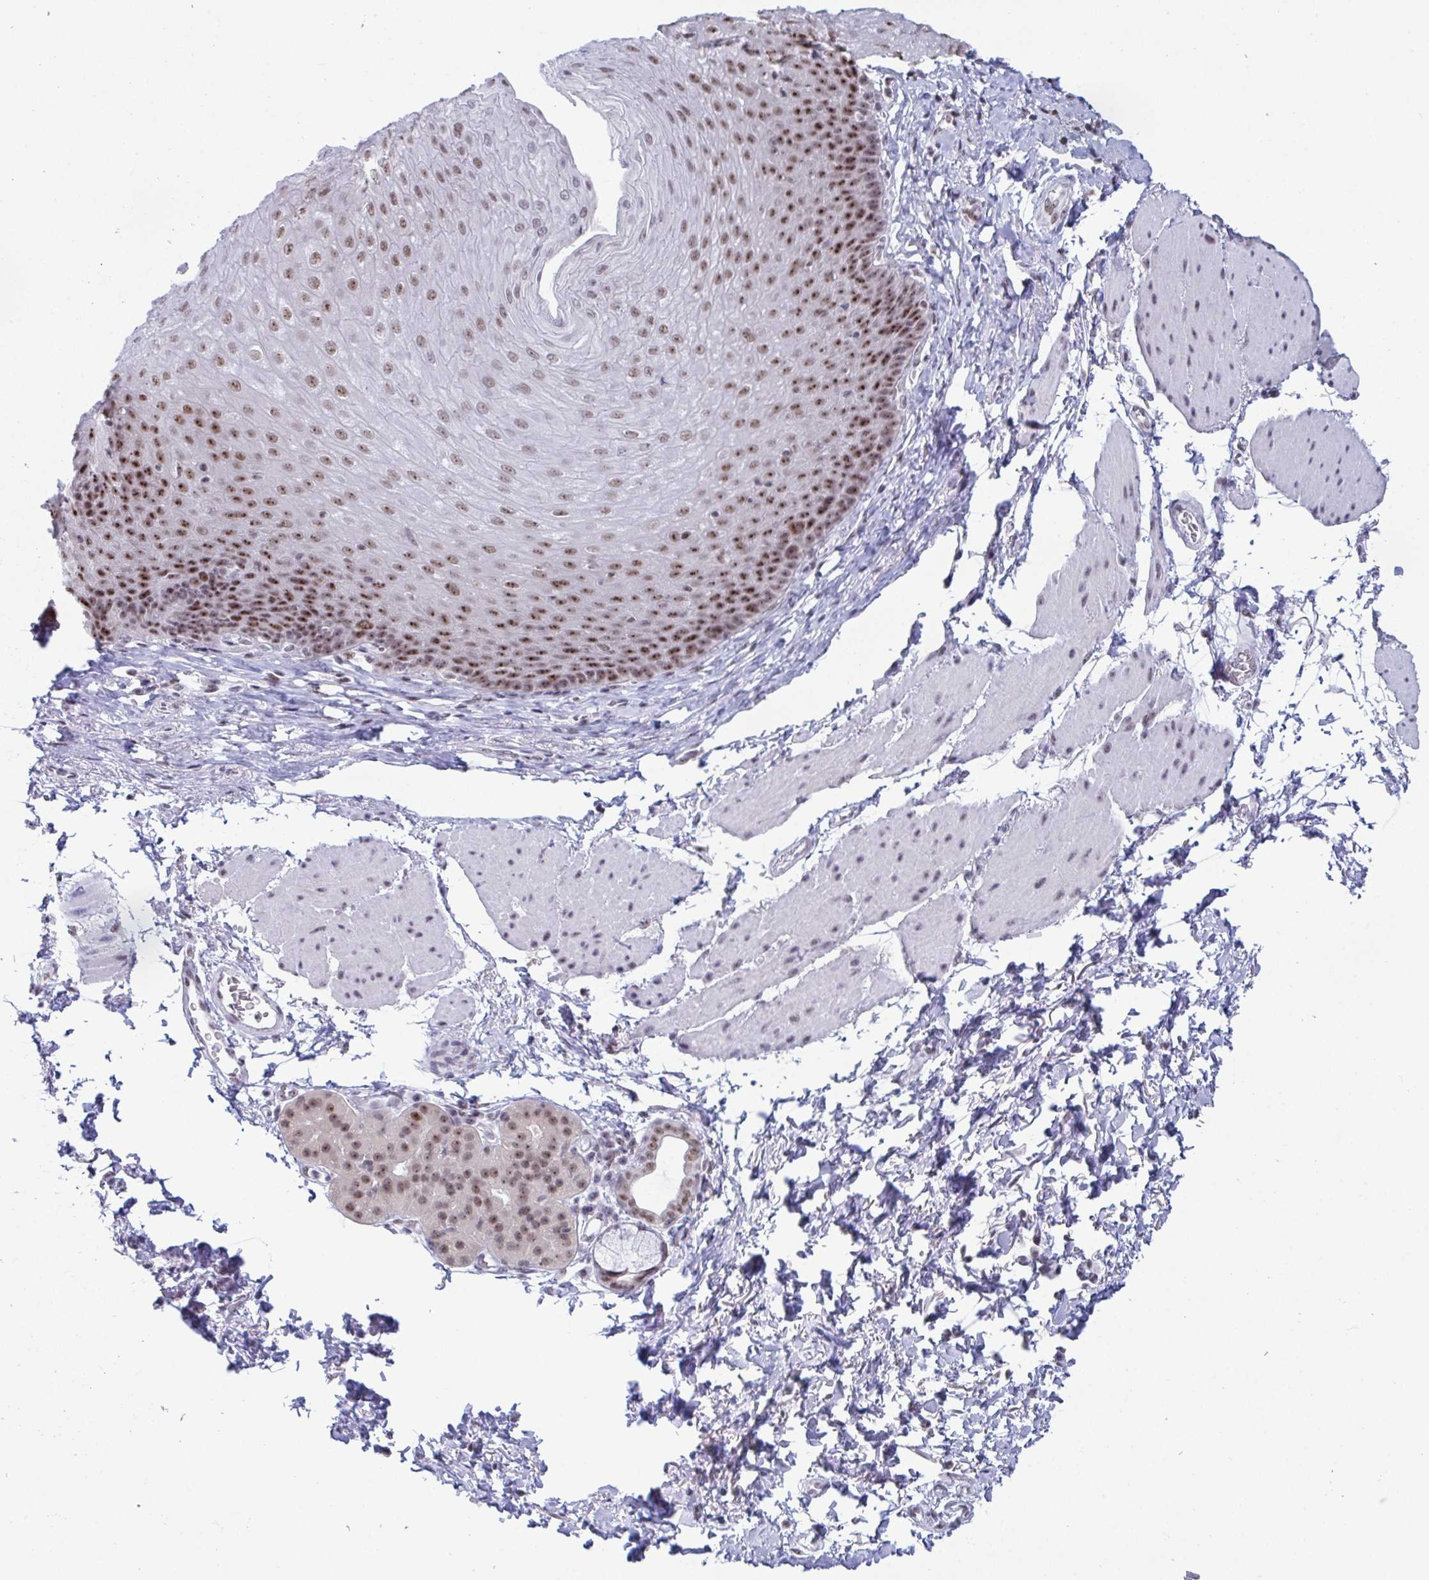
{"staining": {"intensity": "moderate", "quantity": "25%-75%", "location": "nuclear"}, "tissue": "esophagus", "cell_type": "Squamous epithelial cells", "image_type": "normal", "snomed": [{"axis": "morphology", "description": "Normal tissue, NOS"}, {"axis": "topography", "description": "Esophagus"}], "caption": "Esophagus stained for a protein demonstrates moderate nuclear positivity in squamous epithelial cells. Using DAB (brown) and hematoxylin (blue) stains, captured at high magnification using brightfield microscopy.", "gene": "SUPT16H", "patient": {"sex": "female", "age": 81}}